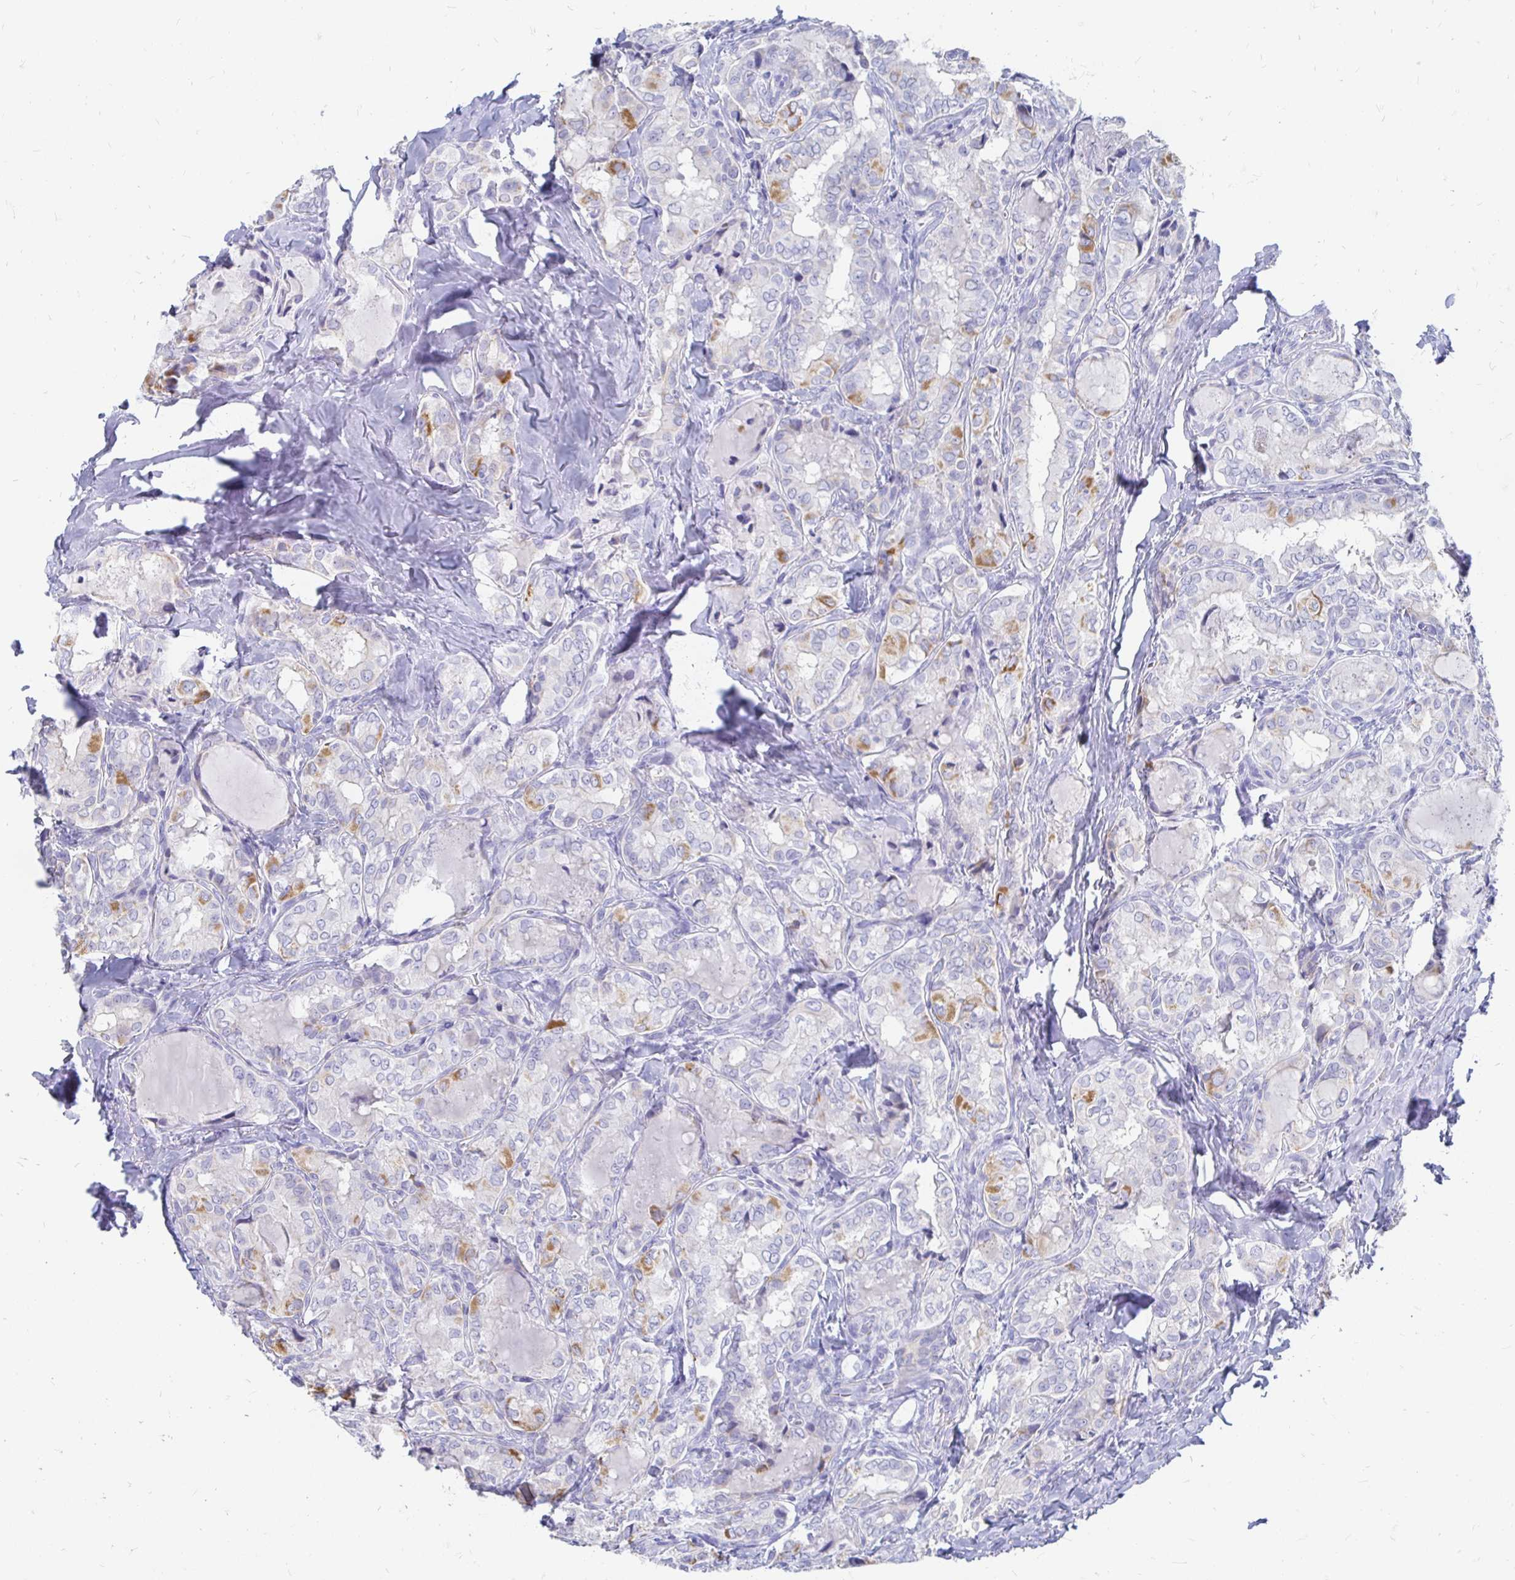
{"staining": {"intensity": "moderate", "quantity": "<25%", "location": "cytoplasmic/membranous"}, "tissue": "thyroid cancer", "cell_type": "Tumor cells", "image_type": "cancer", "snomed": [{"axis": "morphology", "description": "Papillary adenocarcinoma, NOS"}, {"axis": "topography", "description": "Thyroid gland"}], "caption": "DAB immunohistochemical staining of thyroid papillary adenocarcinoma reveals moderate cytoplasmic/membranous protein expression in approximately <25% of tumor cells. (DAB = brown stain, brightfield microscopy at high magnification).", "gene": "PEG10", "patient": {"sex": "female", "age": 75}}